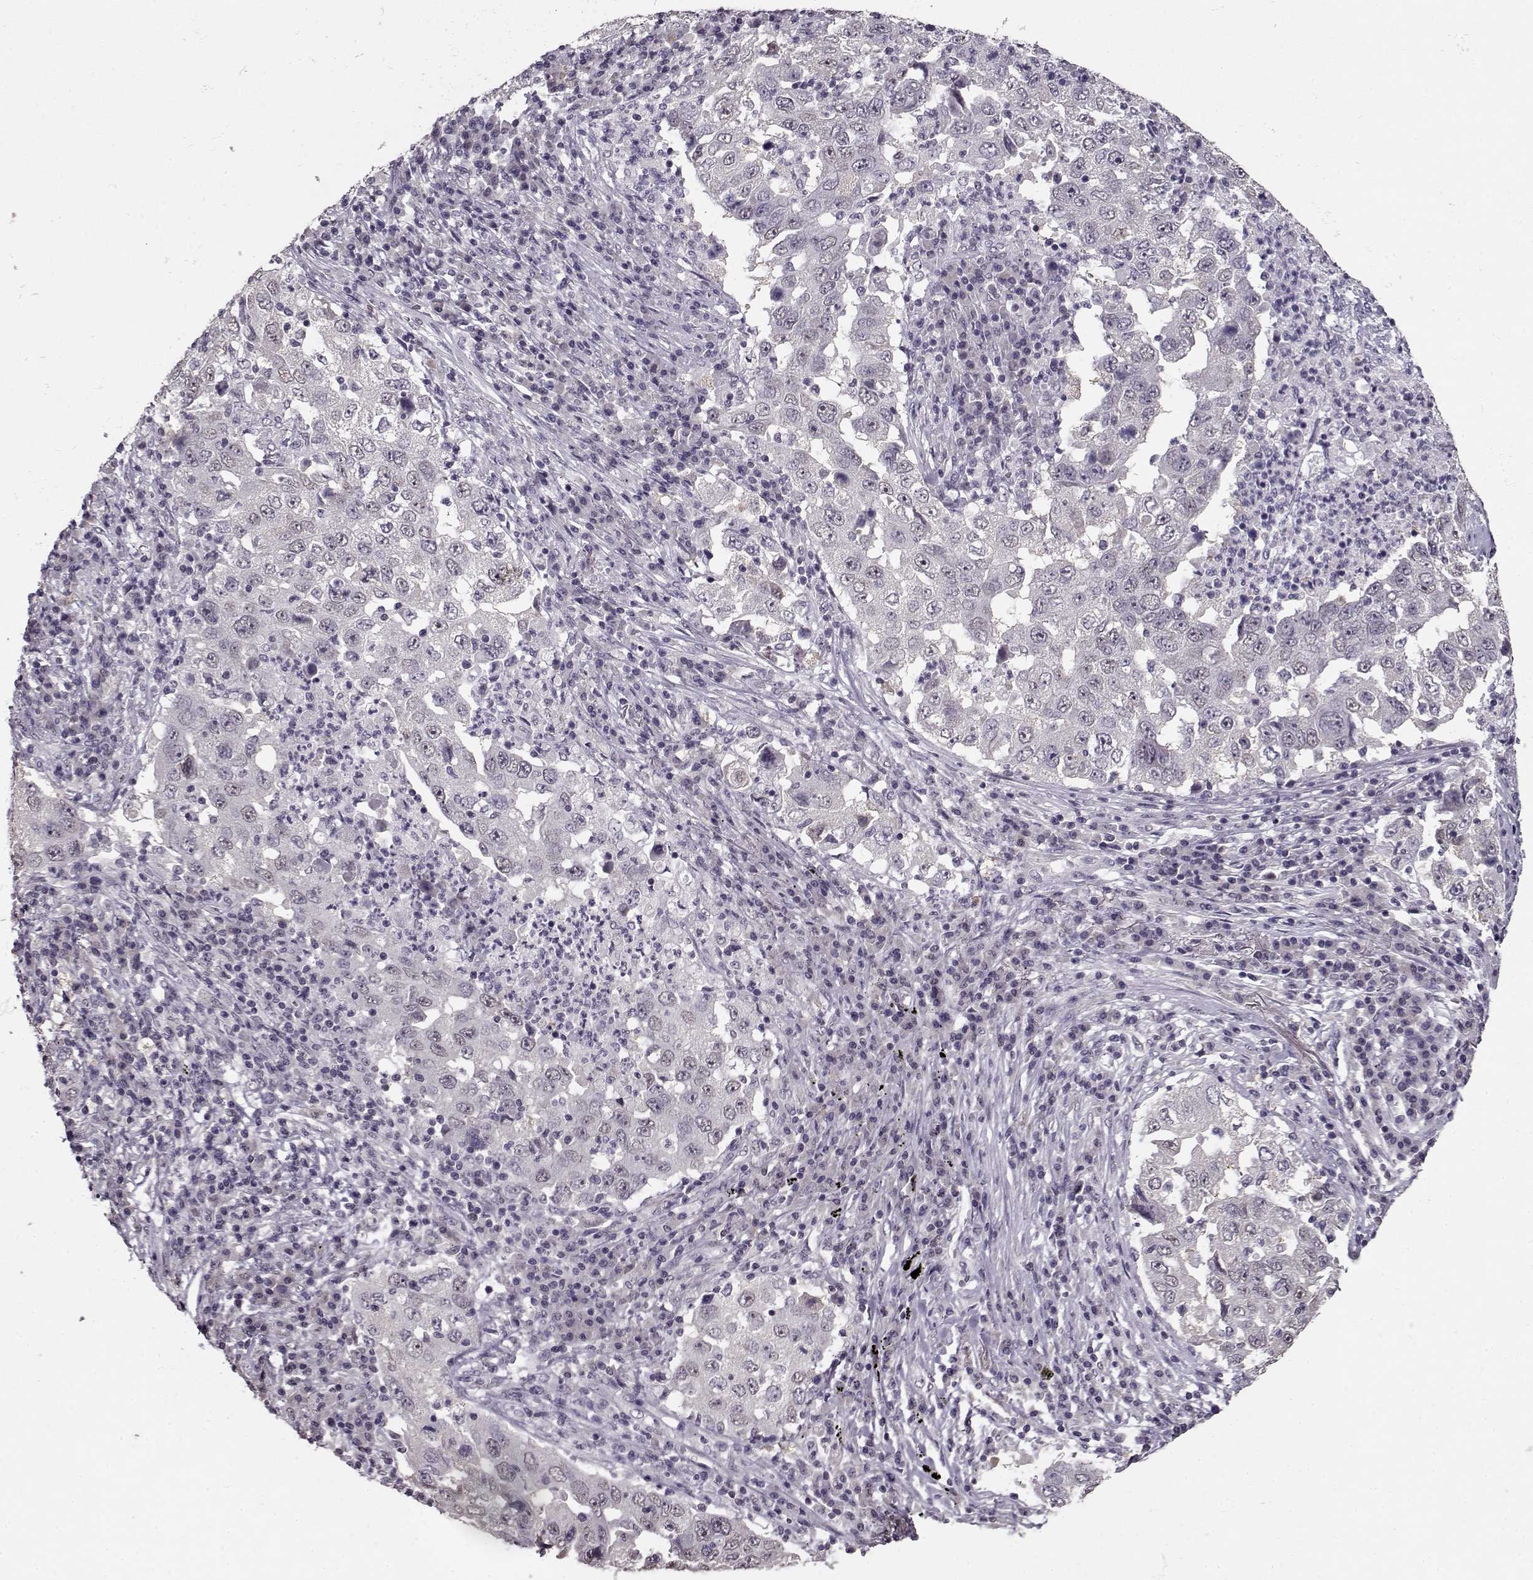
{"staining": {"intensity": "negative", "quantity": "none", "location": "none"}, "tissue": "lung cancer", "cell_type": "Tumor cells", "image_type": "cancer", "snomed": [{"axis": "morphology", "description": "Adenocarcinoma, NOS"}, {"axis": "topography", "description": "Lung"}], "caption": "Protein analysis of lung cancer (adenocarcinoma) shows no significant staining in tumor cells.", "gene": "RP1L1", "patient": {"sex": "male", "age": 73}}